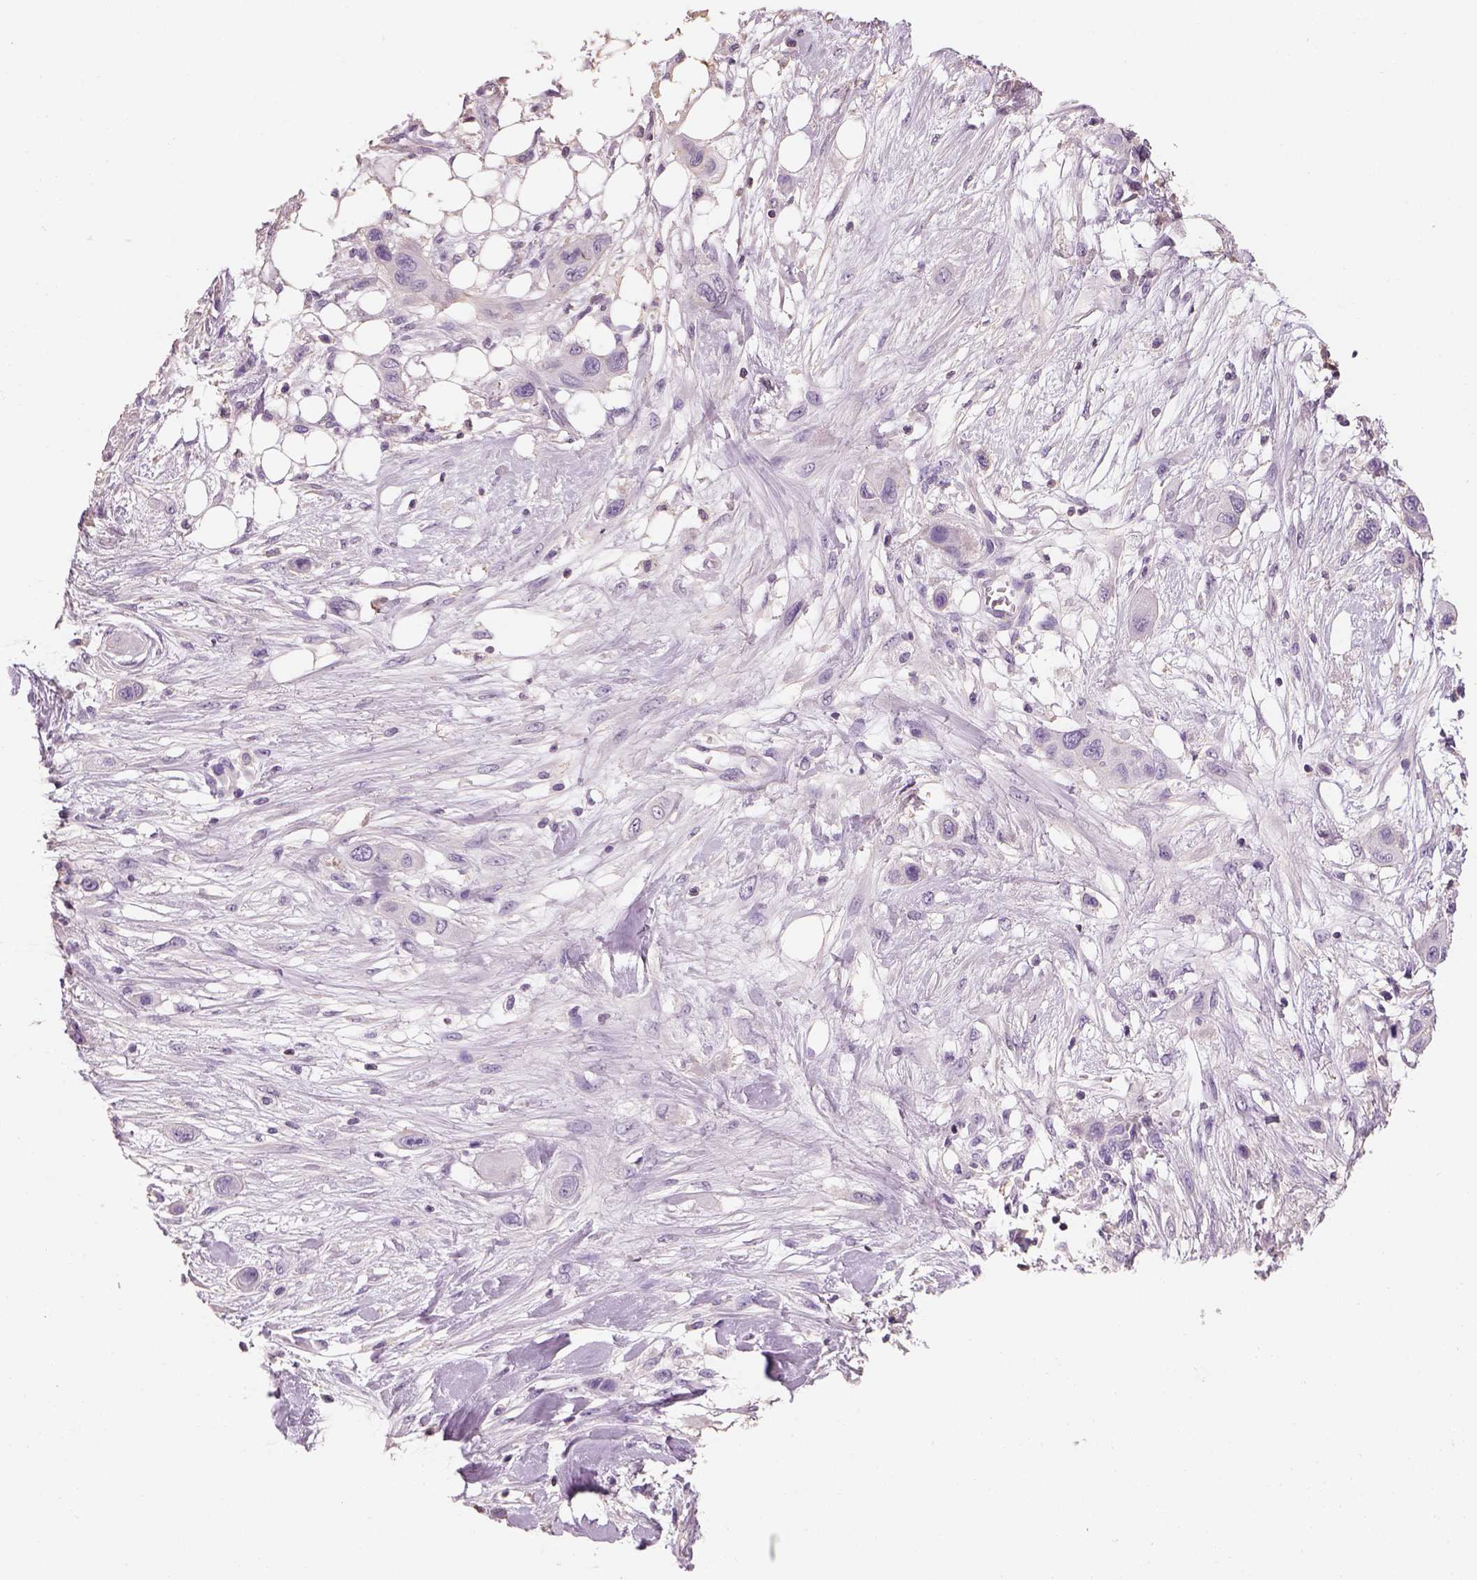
{"staining": {"intensity": "negative", "quantity": "none", "location": "none"}, "tissue": "skin cancer", "cell_type": "Tumor cells", "image_type": "cancer", "snomed": [{"axis": "morphology", "description": "Squamous cell carcinoma, NOS"}, {"axis": "topography", "description": "Skin"}], "caption": "Micrograph shows no significant protein positivity in tumor cells of skin cancer.", "gene": "OTUD6A", "patient": {"sex": "male", "age": 79}}